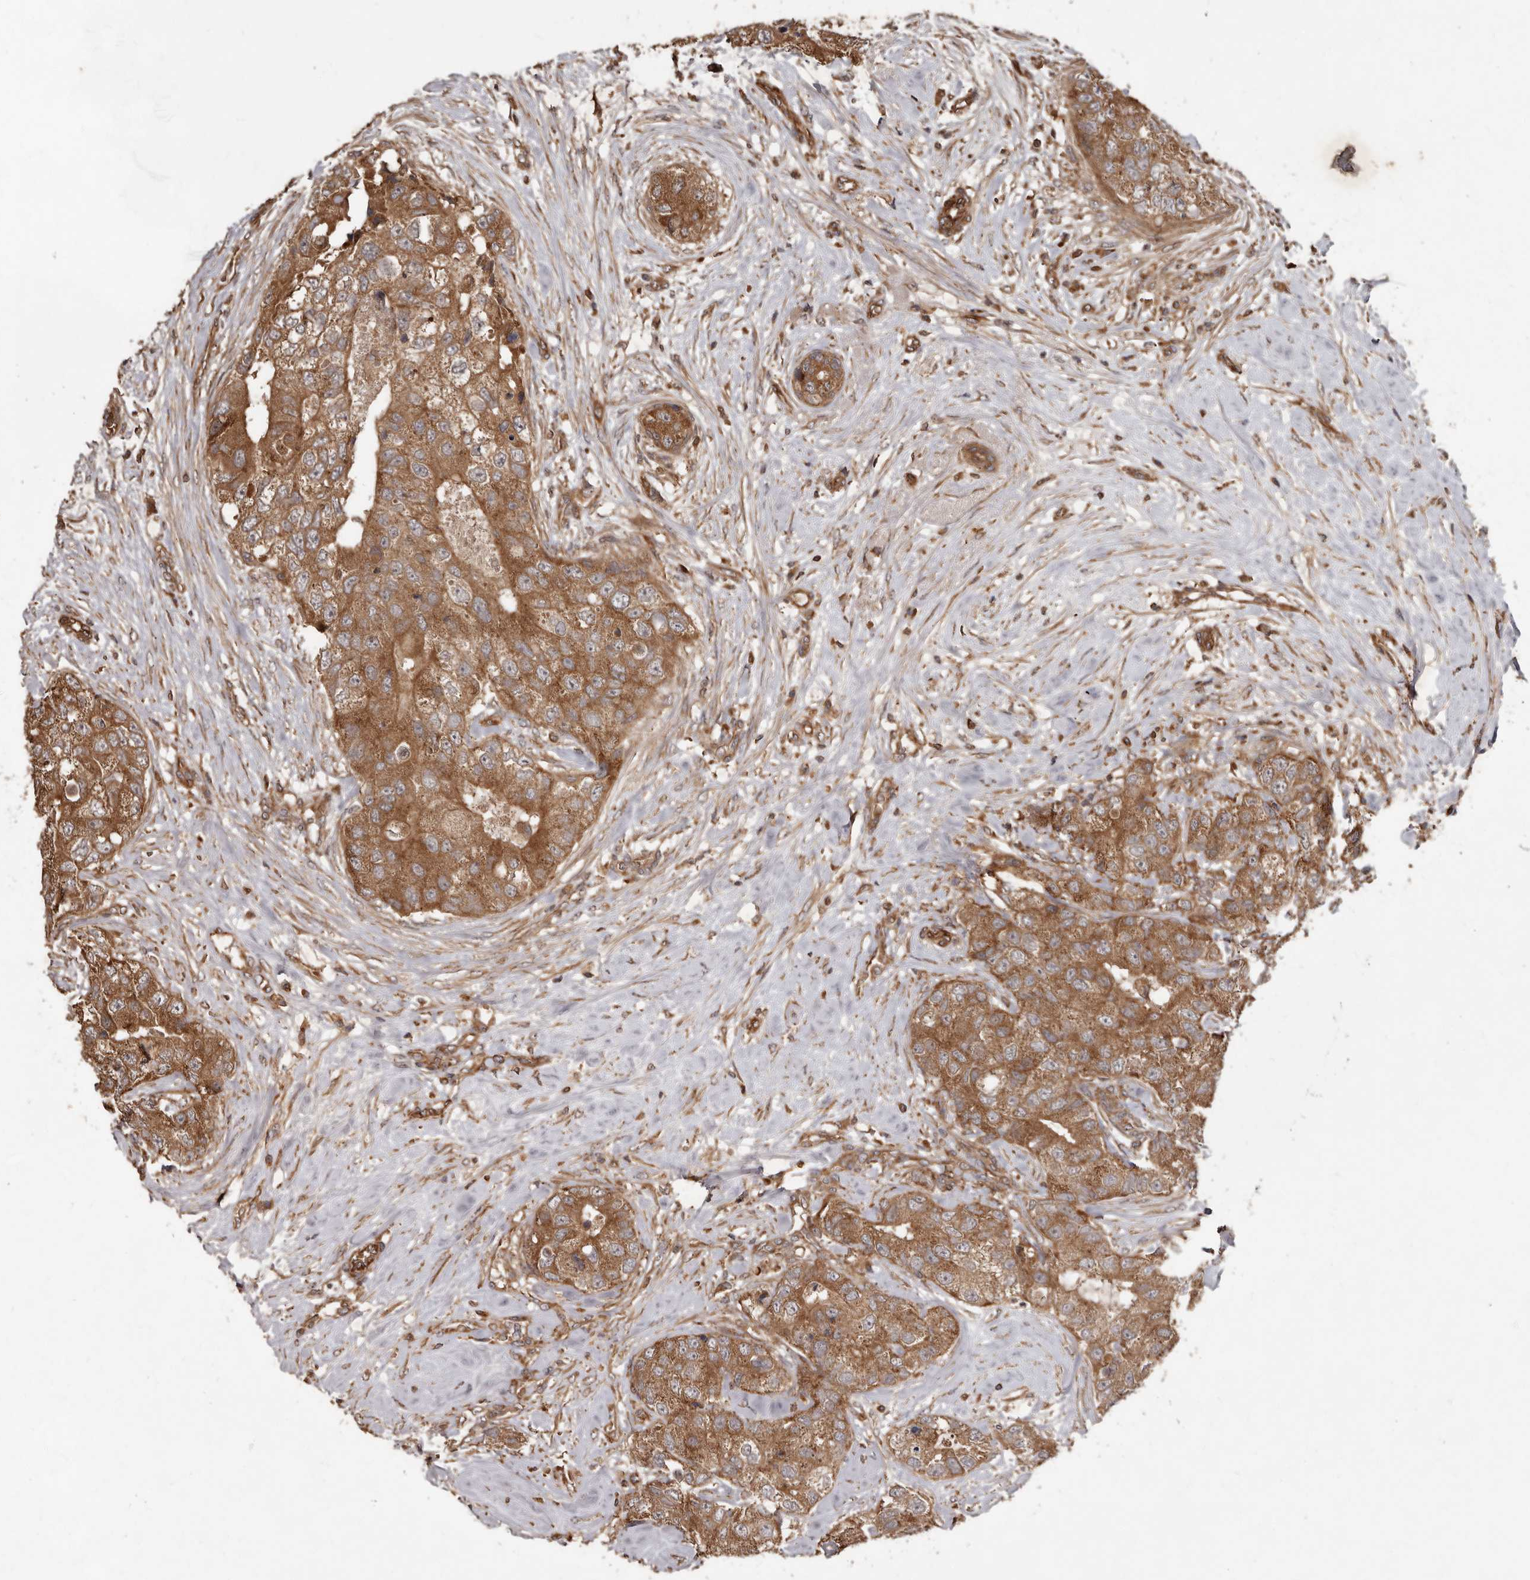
{"staining": {"intensity": "moderate", "quantity": ">75%", "location": "cytoplasmic/membranous"}, "tissue": "breast cancer", "cell_type": "Tumor cells", "image_type": "cancer", "snomed": [{"axis": "morphology", "description": "Duct carcinoma"}, {"axis": "topography", "description": "Breast"}], "caption": "A brown stain labels moderate cytoplasmic/membranous positivity of a protein in human breast cancer (invasive ductal carcinoma) tumor cells.", "gene": "STK36", "patient": {"sex": "female", "age": 62}}